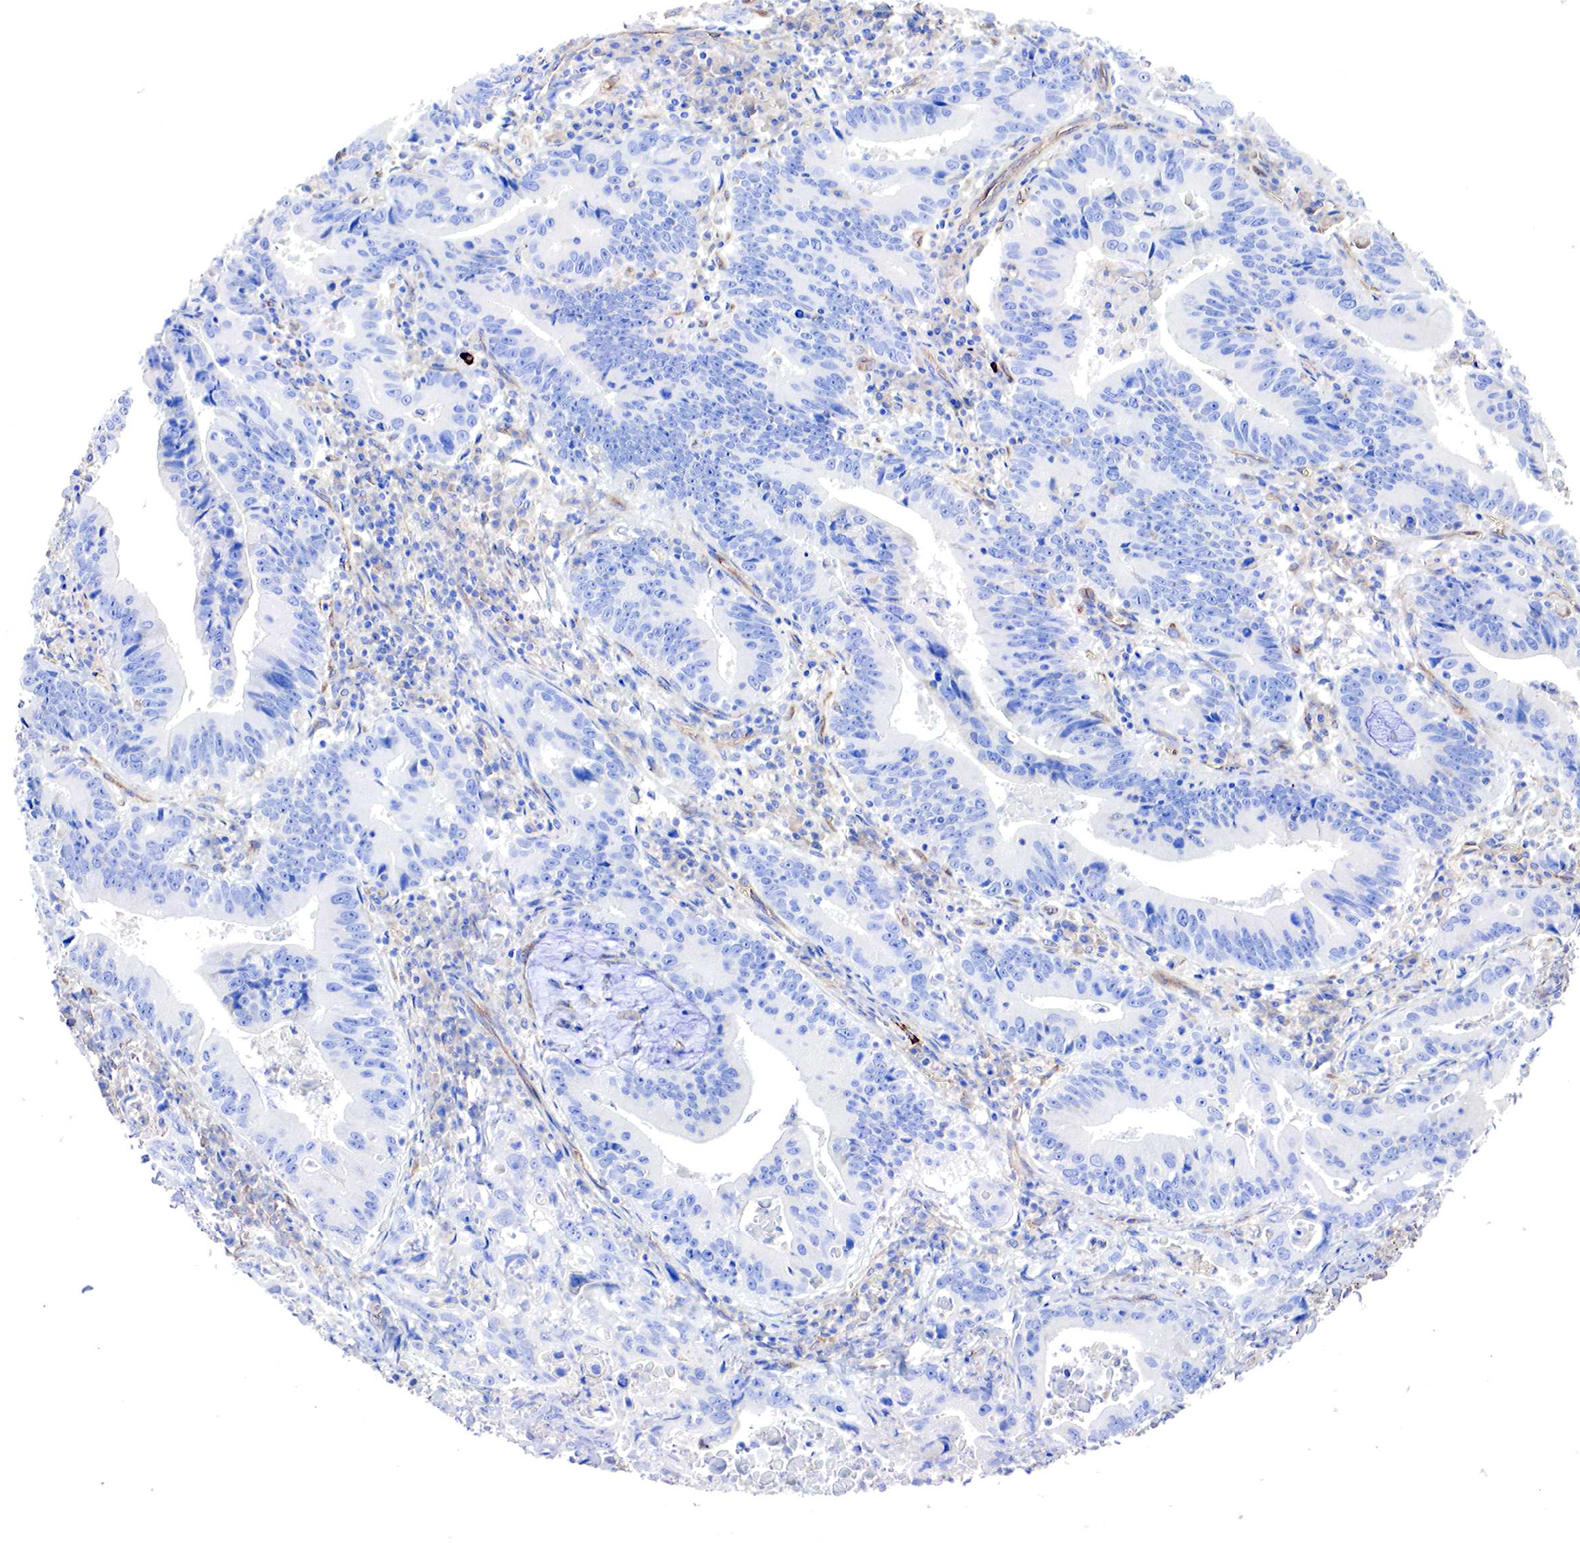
{"staining": {"intensity": "negative", "quantity": "none", "location": "none"}, "tissue": "stomach cancer", "cell_type": "Tumor cells", "image_type": "cancer", "snomed": [{"axis": "morphology", "description": "Adenocarcinoma, NOS"}, {"axis": "topography", "description": "Stomach, upper"}], "caption": "Immunohistochemistry image of stomach cancer stained for a protein (brown), which shows no staining in tumor cells. (DAB immunohistochemistry, high magnification).", "gene": "RDX", "patient": {"sex": "male", "age": 63}}